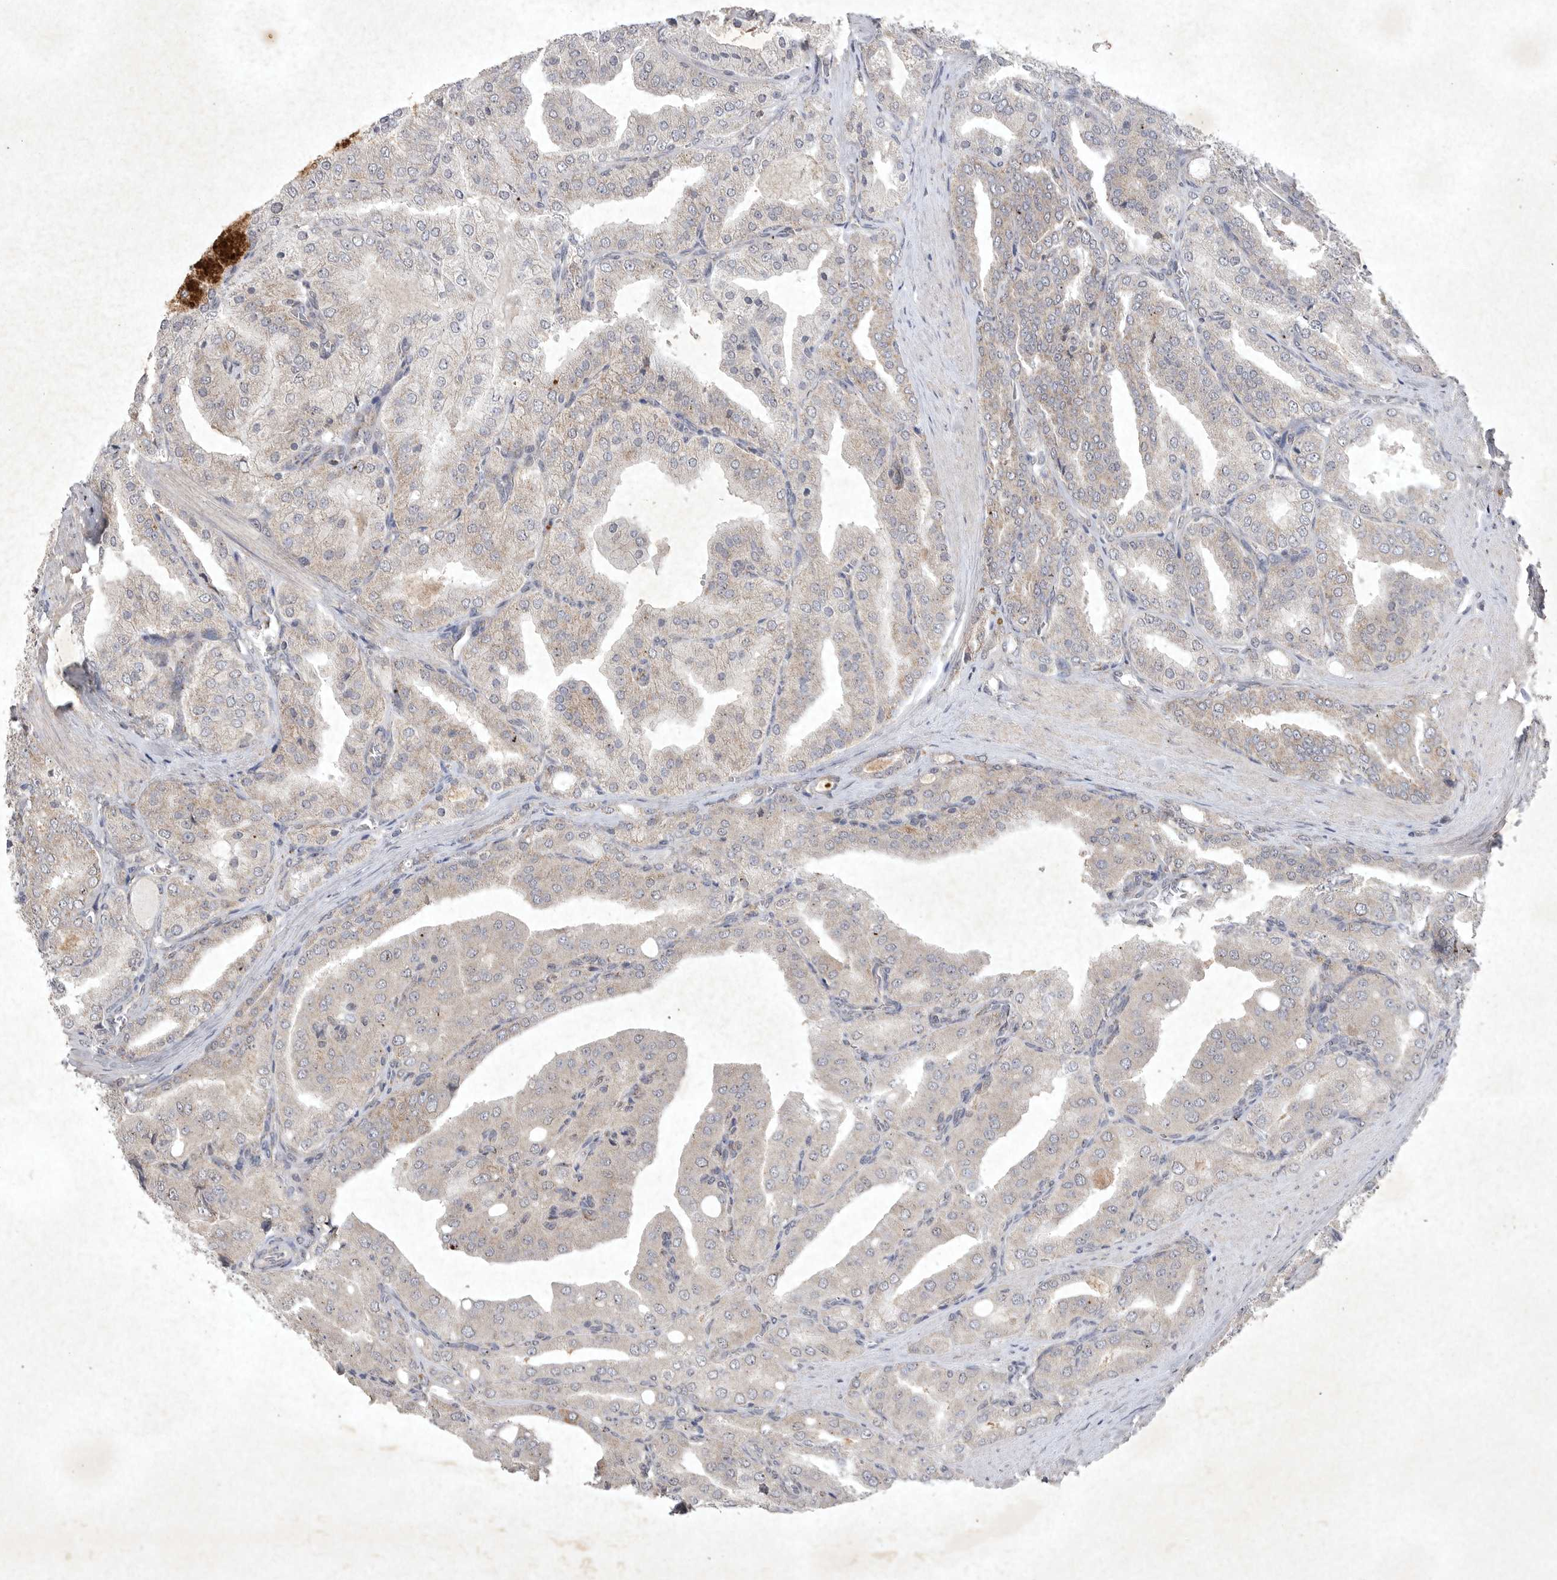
{"staining": {"intensity": "weak", "quantity": "25%-75%", "location": "cytoplasmic/membranous"}, "tissue": "prostate cancer", "cell_type": "Tumor cells", "image_type": "cancer", "snomed": [{"axis": "morphology", "description": "Adenocarcinoma, High grade"}, {"axis": "topography", "description": "Prostate"}], "caption": "This histopathology image shows prostate cancer (adenocarcinoma (high-grade)) stained with immunohistochemistry (IHC) to label a protein in brown. The cytoplasmic/membranous of tumor cells show weak positivity for the protein. Nuclei are counter-stained blue.", "gene": "DDR1", "patient": {"sex": "male", "age": 50}}